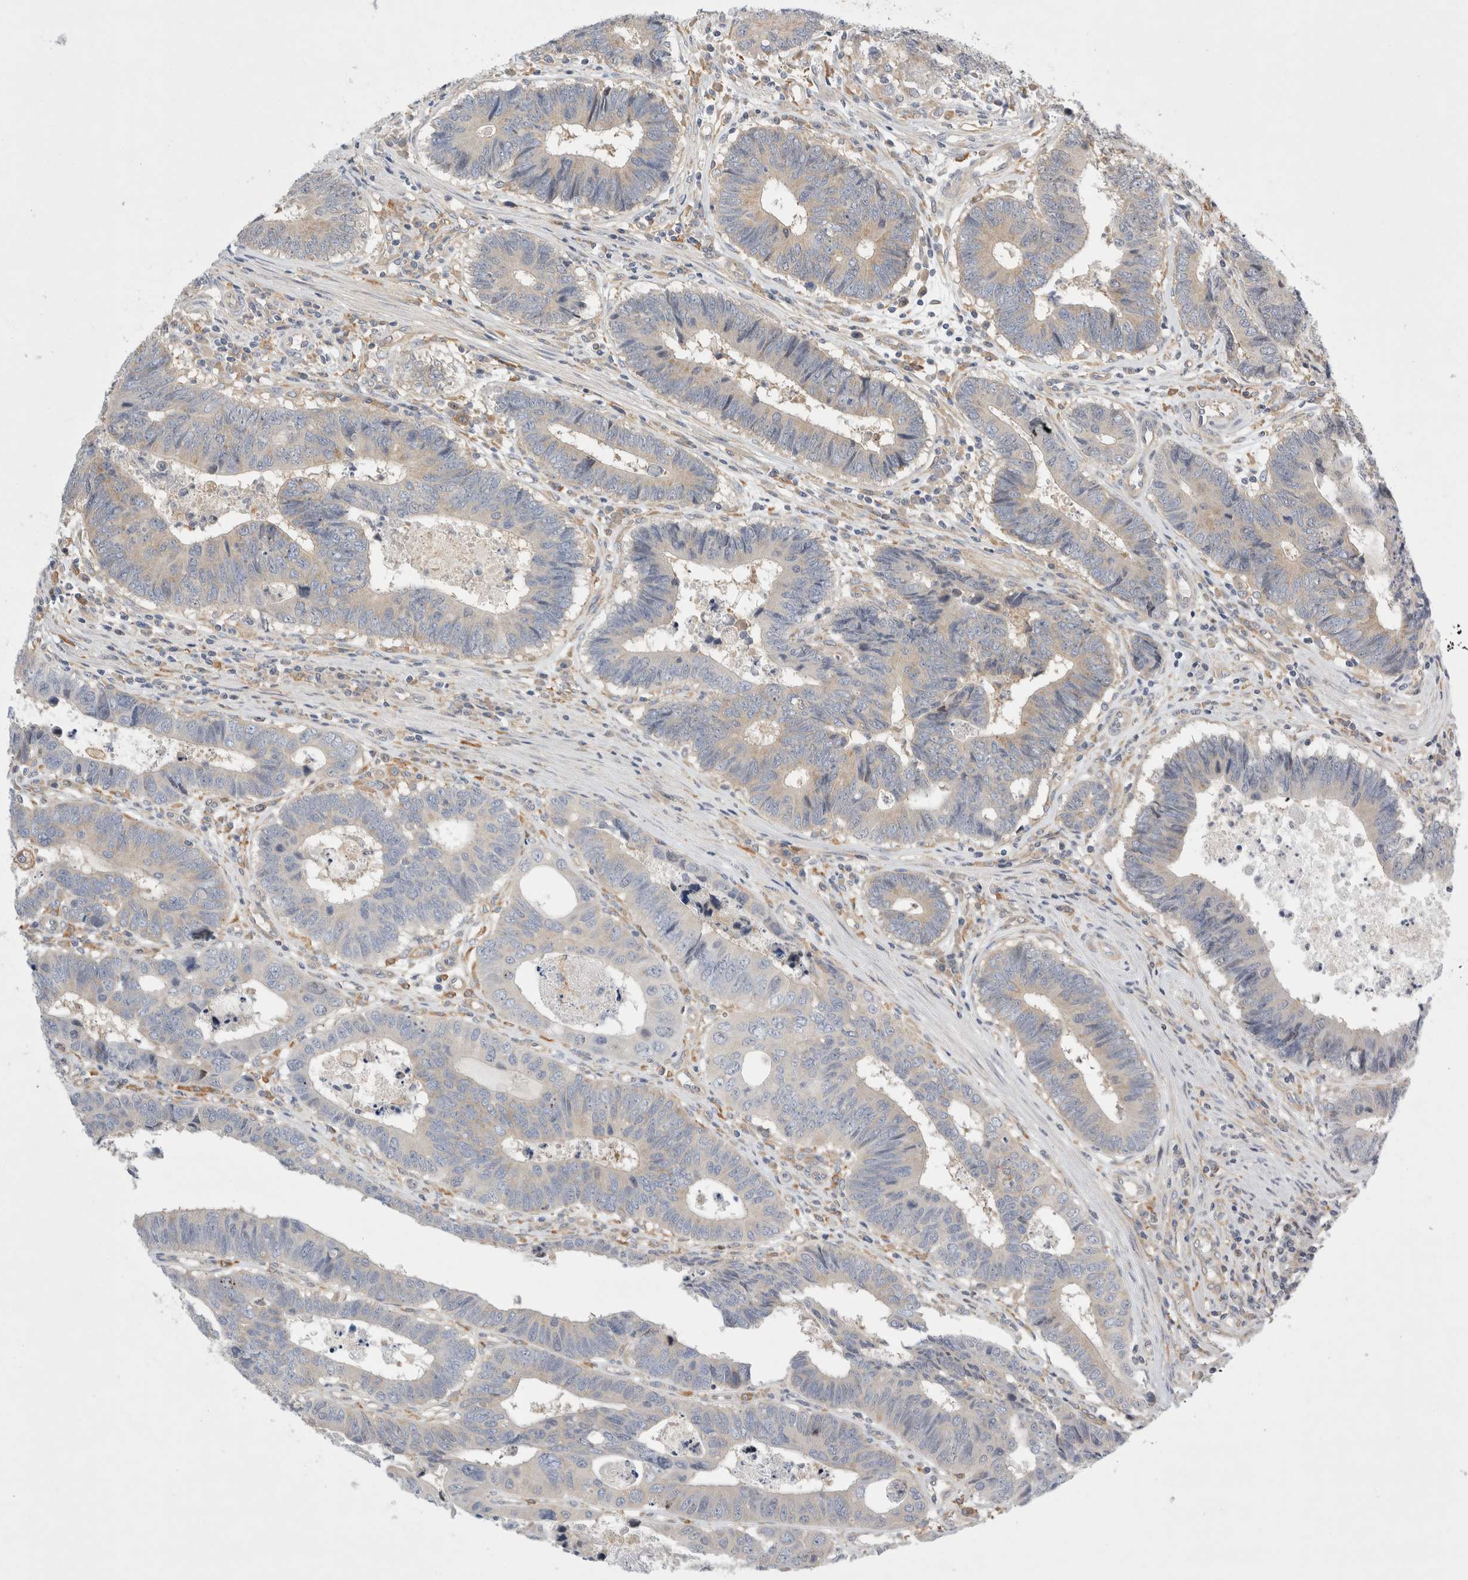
{"staining": {"intensity": "weak", "quantity": "<25%", "location": "cytoplasmic/membranous"}, "tissue": "colorectal cancer", "cell_type": "Tumor cells", "image_type": "cancer", "snomed": [{"axis": "morphology", "description": "Adenocarcinoma, NOS"}, {"axis": "topography", "description": "Rectum"}], "caption": "High magnification brightfield microscopy of colorectal cancer stained with DAB (brown) and counterstained with hematoxylin (blue): tumor cells show no significant positivity.", "gene": "CDCA7L", "patient": {"sex": "male", "age": 84}}